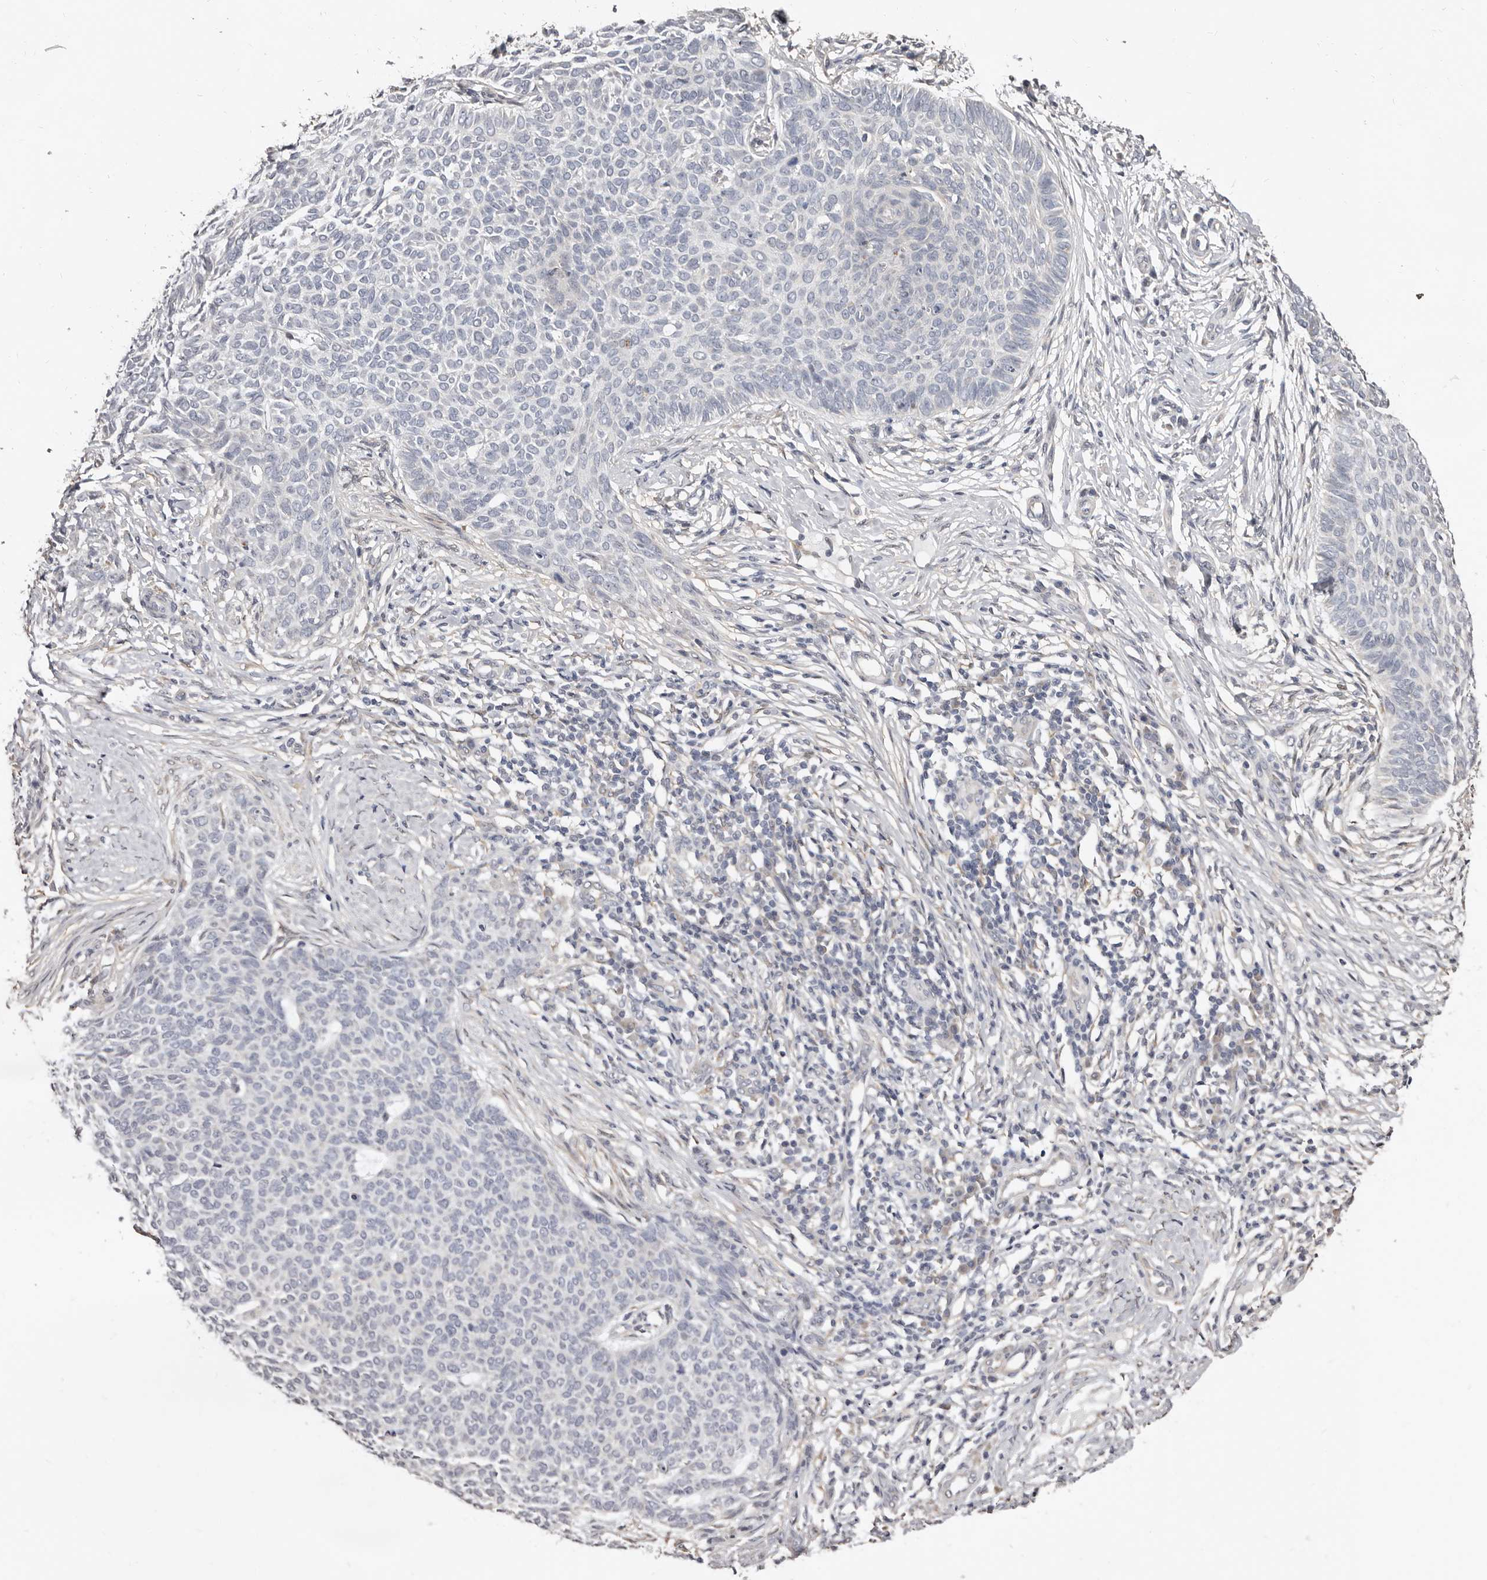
{"staining": {"intensity": "negative", "quantity": "none", "location": "none"}, "tissue": "skin cancer", "cell_type": "Tumor cells", "image_type": "cancer", "snomed": [{"axis": "morphology", "description": "Normal tissue, NOS"}, {"axis": "morphology", "description": "Basal cell carcinoma"}, {"axis": "topography", "description": "Skin"}], "caption": "This is an immunohistochemistry micrograph of human skin cancer (basal cell carcinoma). There is no positivity in tumor cells.", "gene": "KHDRBS2", "patient": {"sex": "male", "age": 50}}